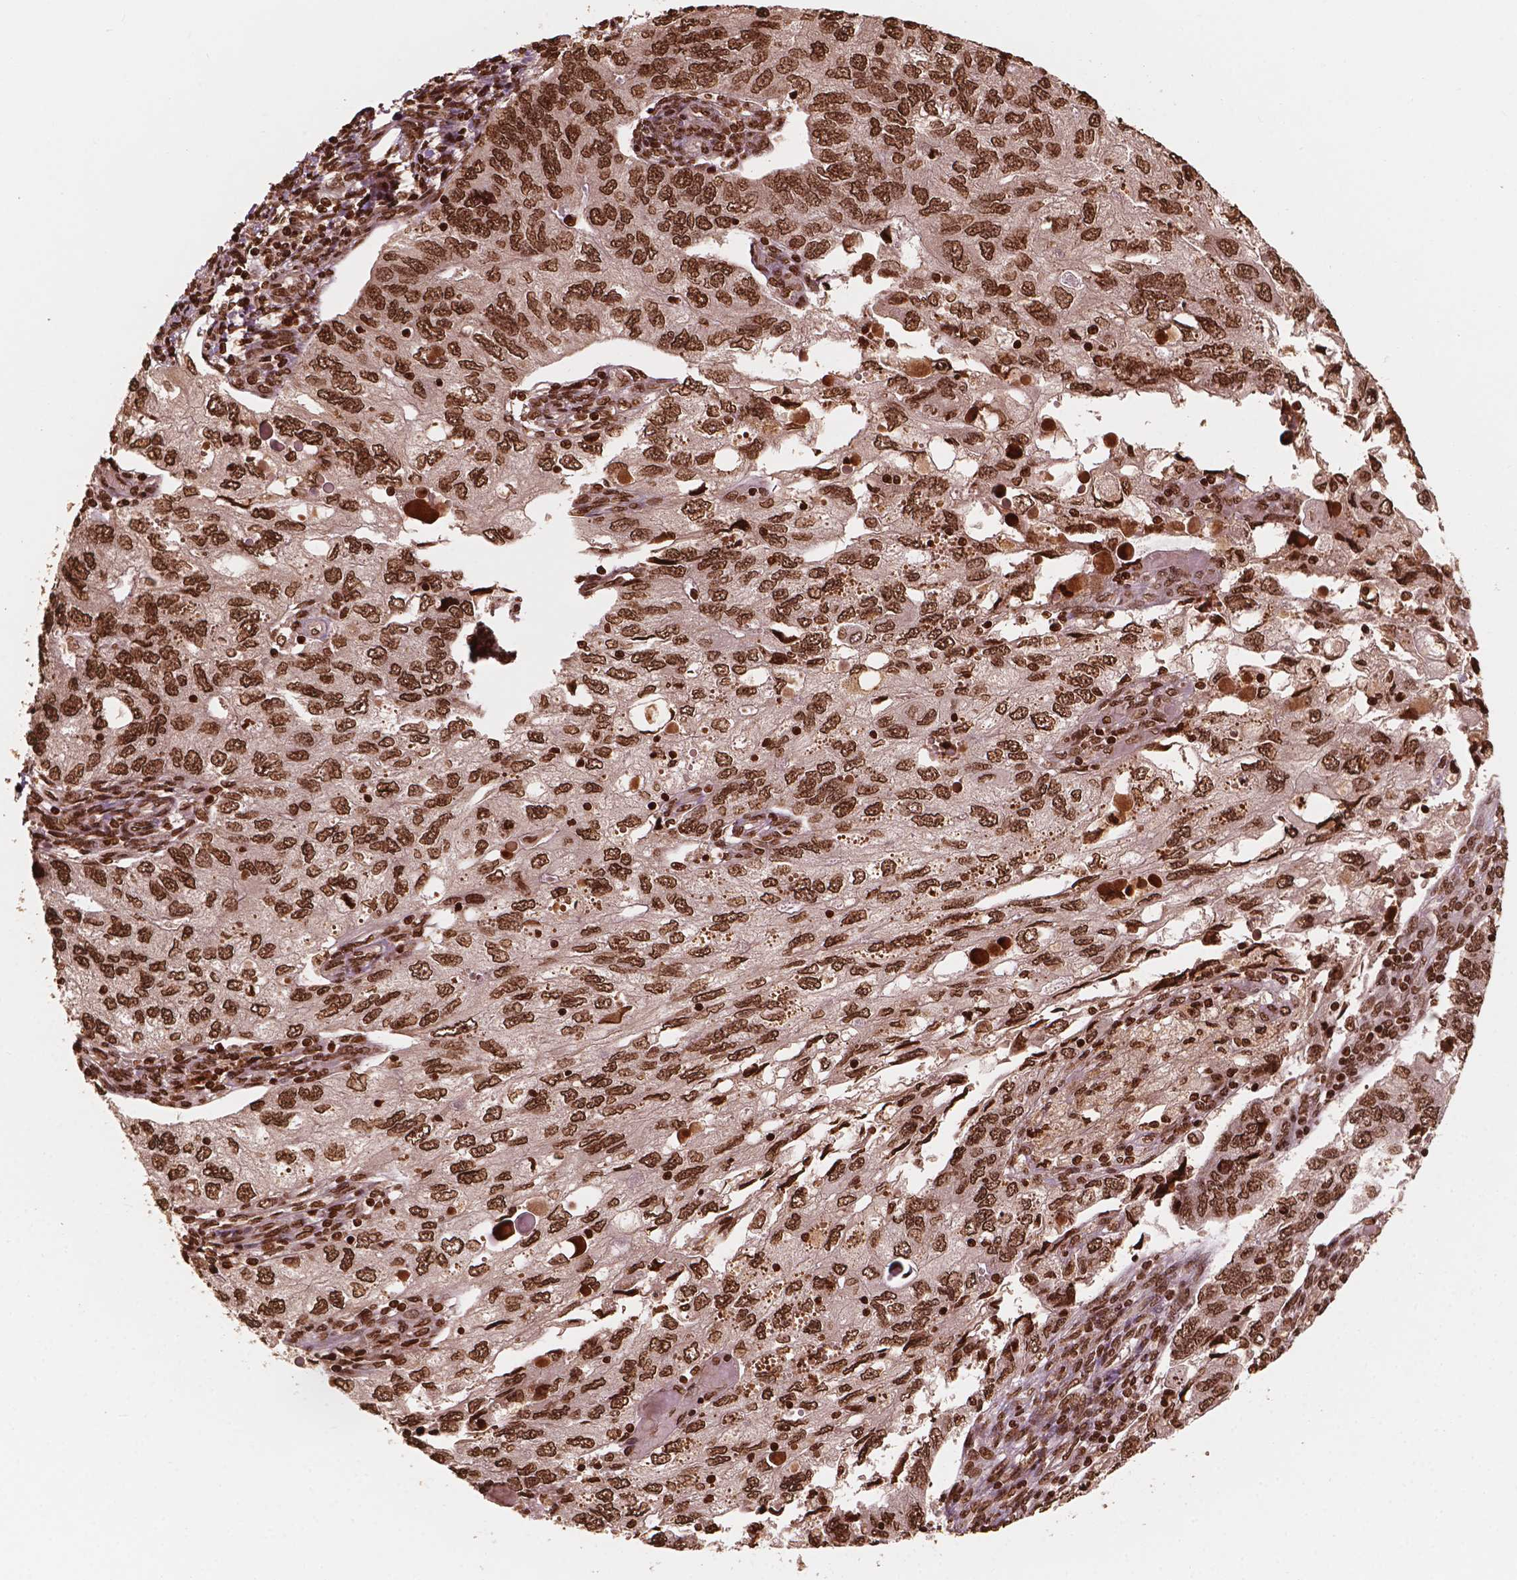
{"staining": {"intensity": "strong", "quantity": ">75%", "location": "nuclear"}, "tissue": "endometrial cancer", "cell_type": "Tumor cells", "image_type": "cancer", "snomed": [{"axis": "morphology", "description": "Carcinoma, NOS"}, {"axis": "topography", "description": "Uterus"}], "caption": "DAB immunohistochemical staining of human endometrial cancer displays strong nuclear protein expression in about >75% of tumor cells. (Brightfield microscopy of DAB IHC at high magnification).", "gene": "H3C7", "patient": {"sex": "female", "age": 76}}